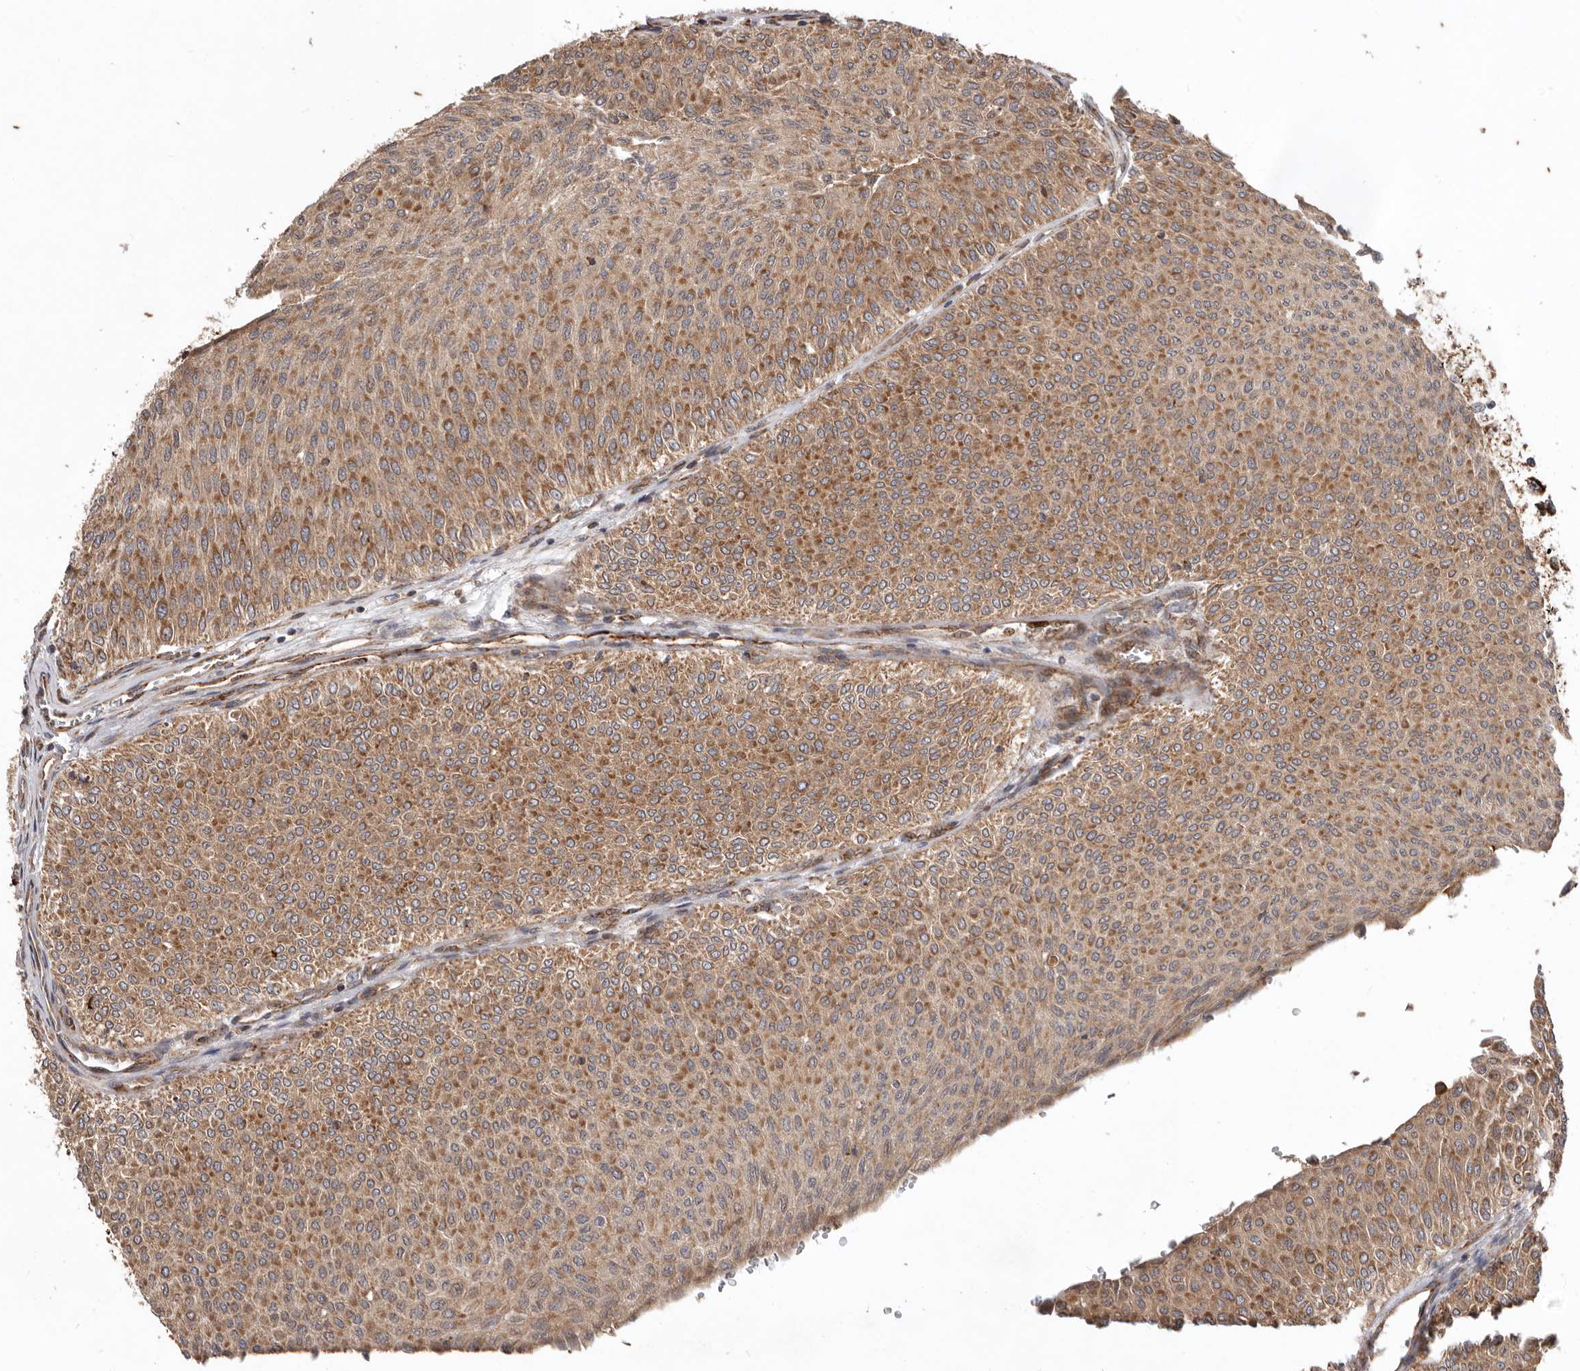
{"staining": {"intensity": "strong", "quantity": ">75%", "location": "cytoplasmic/membranous"}, "tissue": "urothelial cancer", "cell_type": "Tumor cells", "image_type": "cancer", "snomed": [{"axis": "morphology", "description": "Urothelial carcinoma, Low grade"}, {"axis": "topography", "description": "Urinary bladder"}], "caption": "Urothelial cancer stained with a brown dye reveals strong cytoplasmic/membranous positive expression in approximately >75% of tumor cells.", "gene": "MRPS10", "patient": {"sex": "male", "age": 78}}